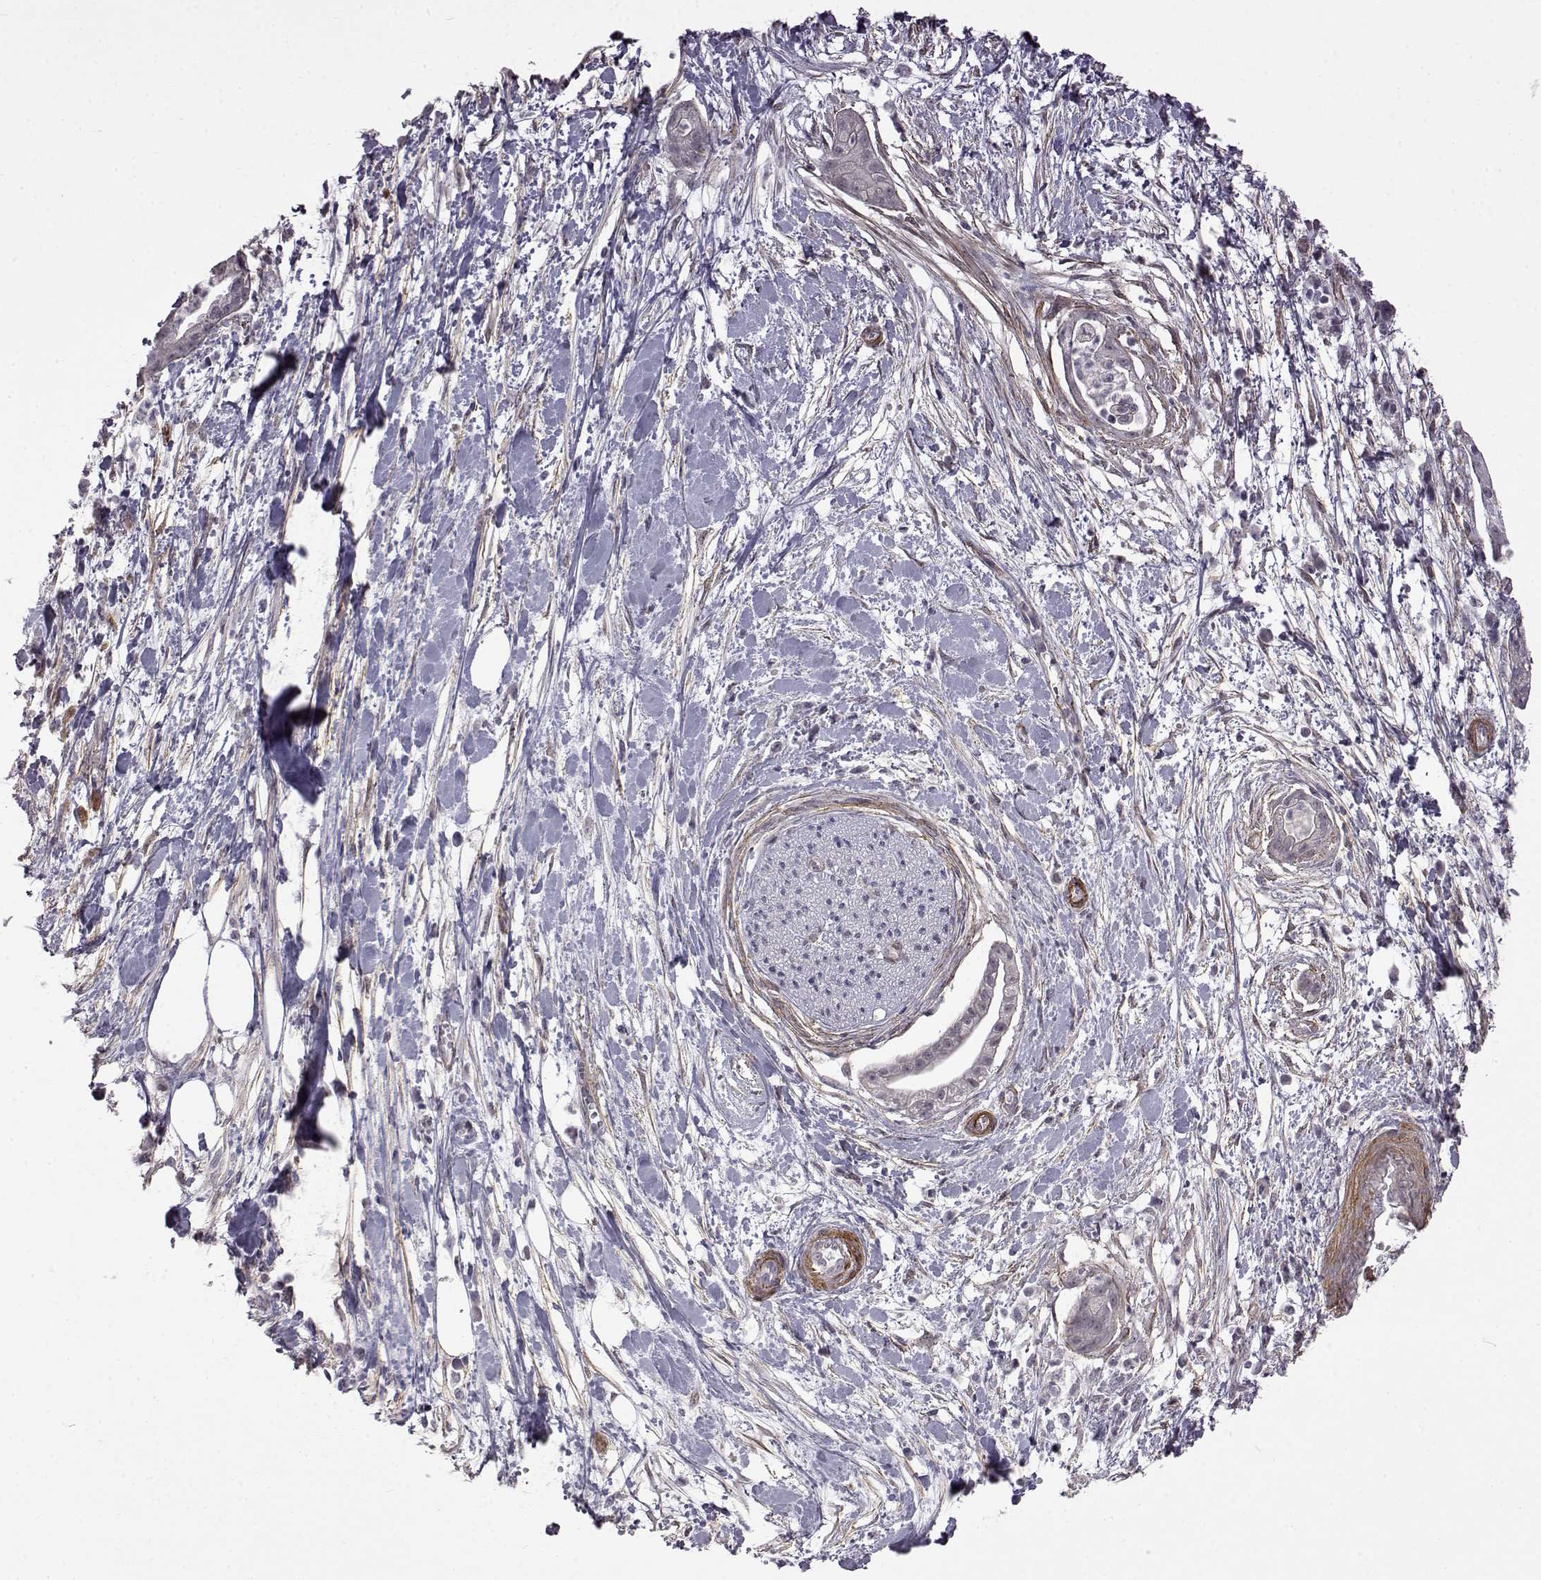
{"staining": {"intensity": "negative", "quantity": "none", "location": "none"}, "tissue": "pancreatic cancer", "cell_type": "Tumor cells", "image_type": "cancer", "snomed": [{"axis": "morphology", "description": "Normal tissue, NOS"}, {"axis": "morphology", "description": "Adenocarcinoma, NOS"}, {"axis": "topography", "description": "Lymph node"}, {"axis": "topography", "description": "Pancreas"}], "caption": "The histopathology image reveals no significant staining in tumor cells of pancreatic adenocarcinoma. The staining was performed using DAB to visualize the protein expression in brown, while the nuclei were stained in blue with hematoxylin (Magnification: 20x).", "gene": "SYNPO2", "patient": {"sex": "female", "age": 58}}